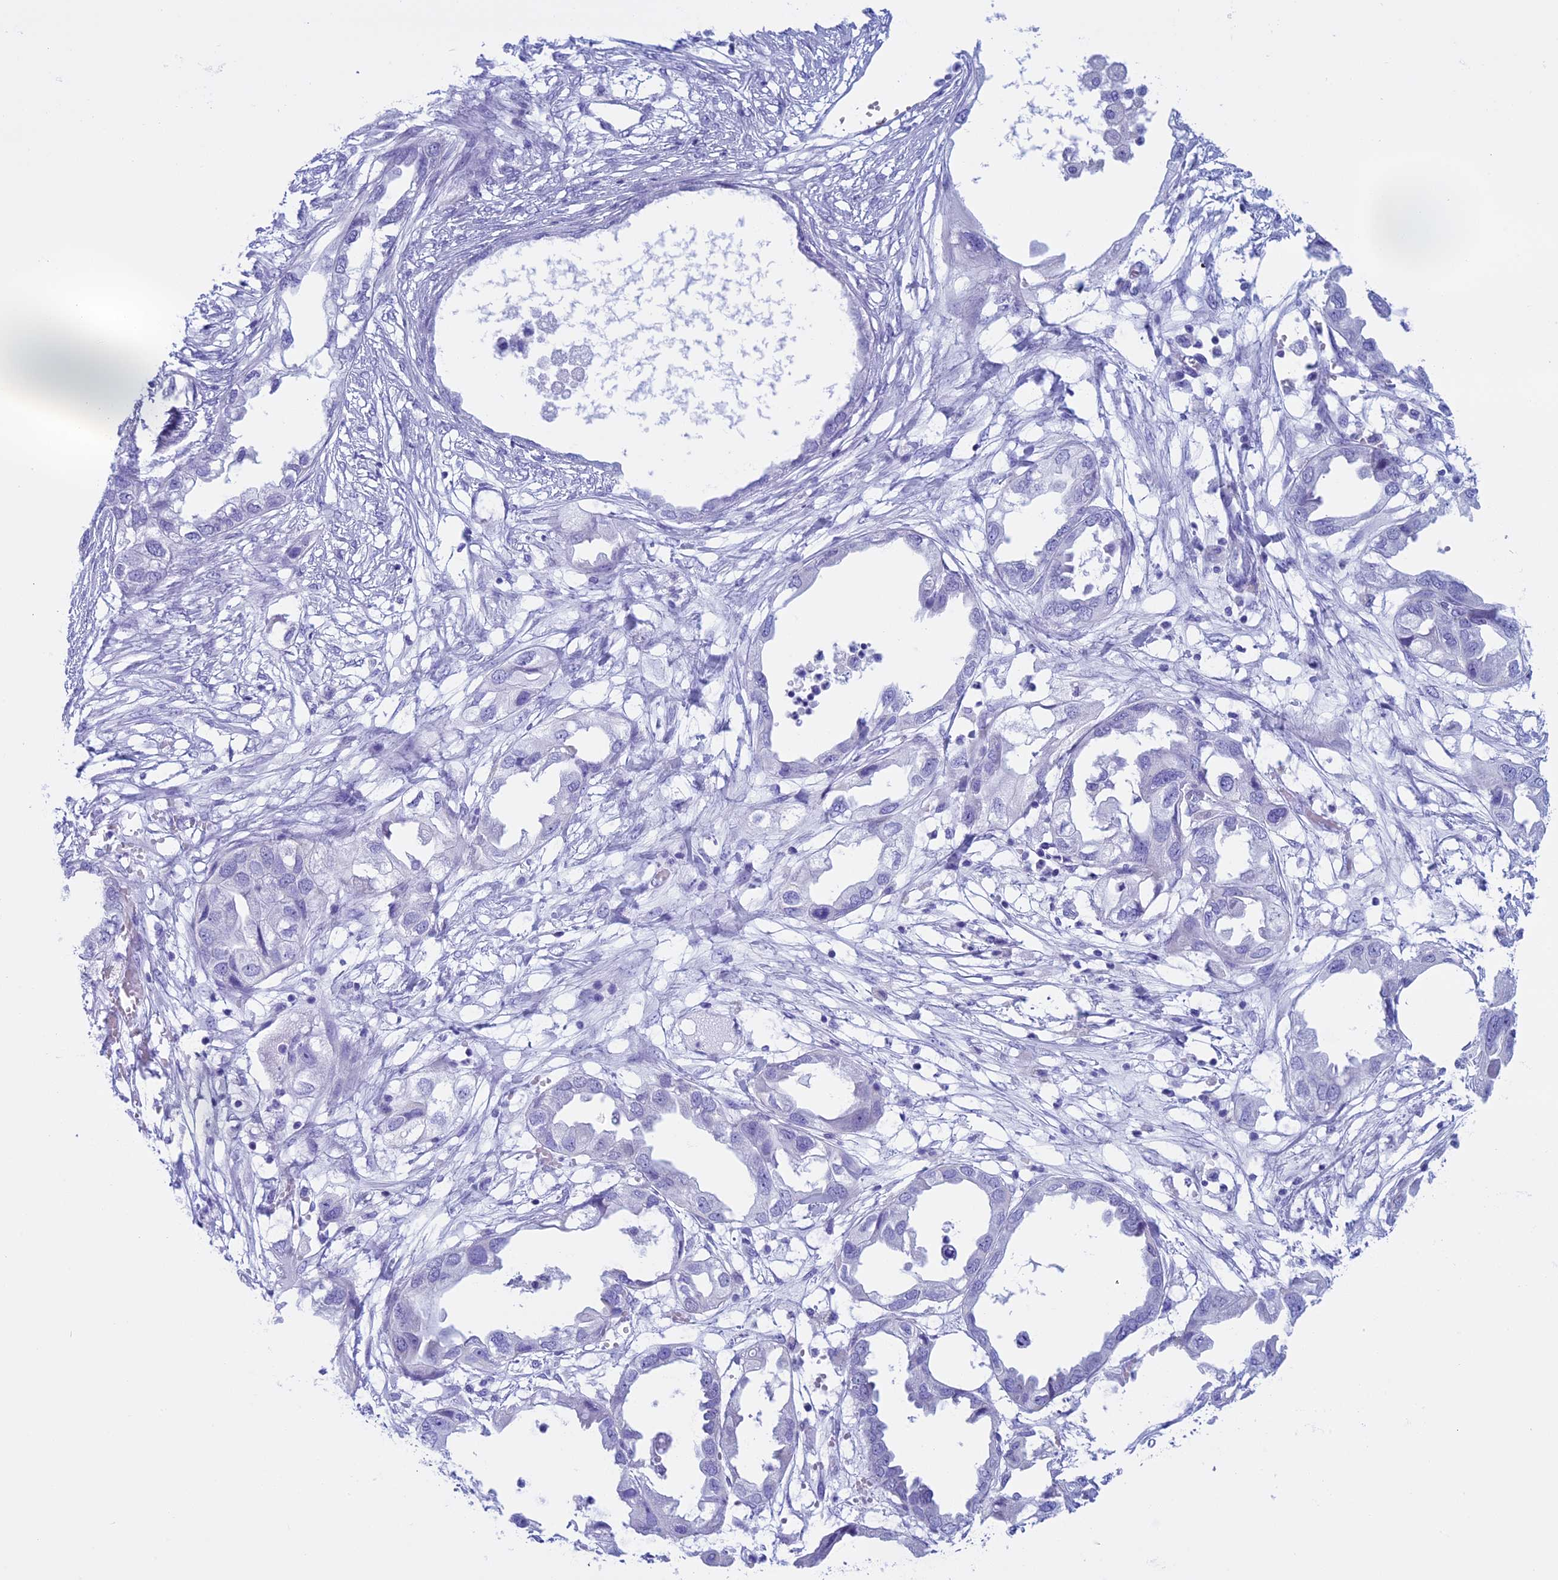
{"staining": {"intensity": "negative", "quantity": "none", "location": "none"}, "tissue": "endometrial cancer", "cell_type": "Tumor cells", "image_type": "cancer", "snomed": [{"axis": "morphology", "description": "Adenocarcinoma, NOS"}, {"axis": "morphology", "description": "Adenocarcinoma, metastatic, NOS"}, {"axis": "topography", "description": "Adipose tissue"}, {"axis": "topography", "description": "Endometrium"}], "caption": "Endometrial metastatic adenocarcinoma was stained to show a protein in brown. There is no significant staining in tumor cells.", "gene": "FAM169A", "patient": {"sex": "female", "age": 67}}